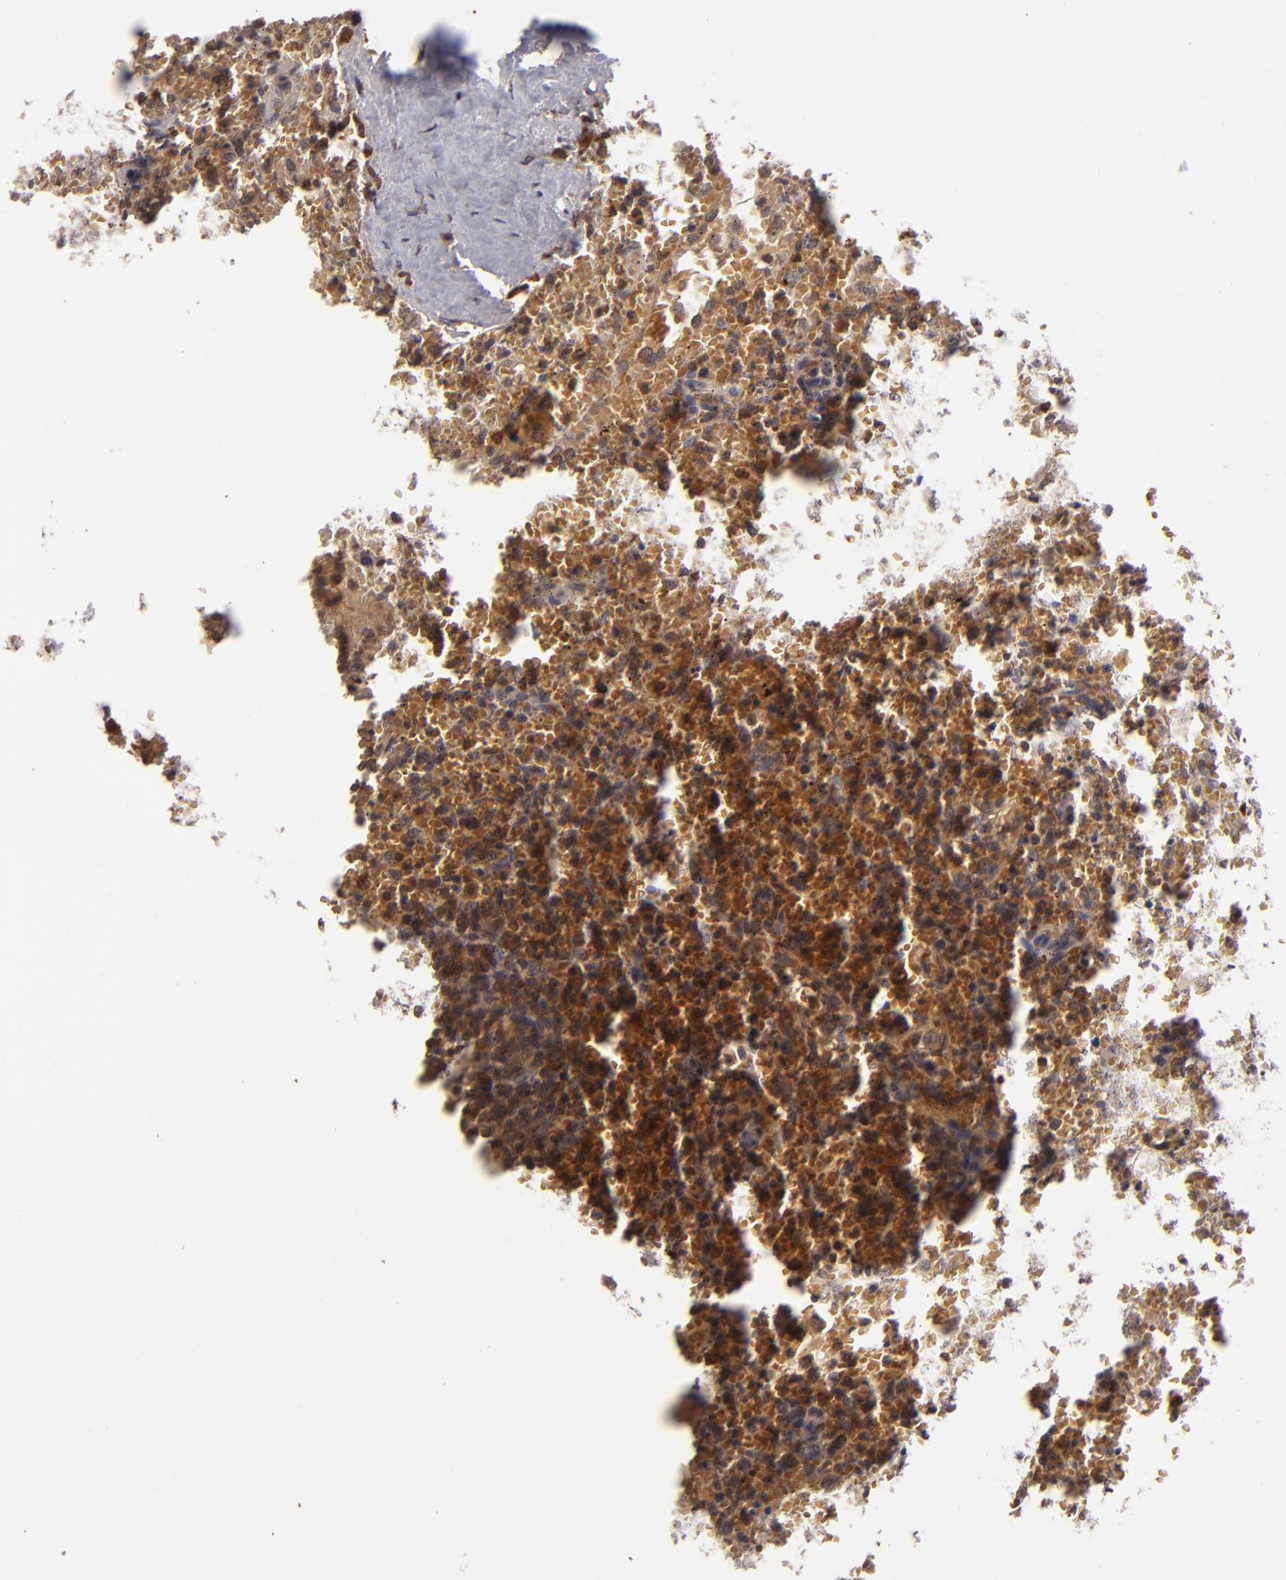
{"staining": {"intensity": "moderate", "quantity": "<25%", "location": "cytoplasmic/membranous"}, "tissue": "lymphoma", "cell_type": "Tumor cells", "image_type": "cancer", "snomed": [{"axis": "morphology", "description": "Malignant lymphoma, non-Hodgkin's type, High grade"}, {"axis": "topography", "description": "Spleen"}, {"axis": "topography", "description": "Lymph node"}], "caption": "Human lymphoma stained with a protein marker demonstrates moderate staining in tumor cells.", "gene": "MAPK3", "patient": {"sex": "female", "age": 70}}